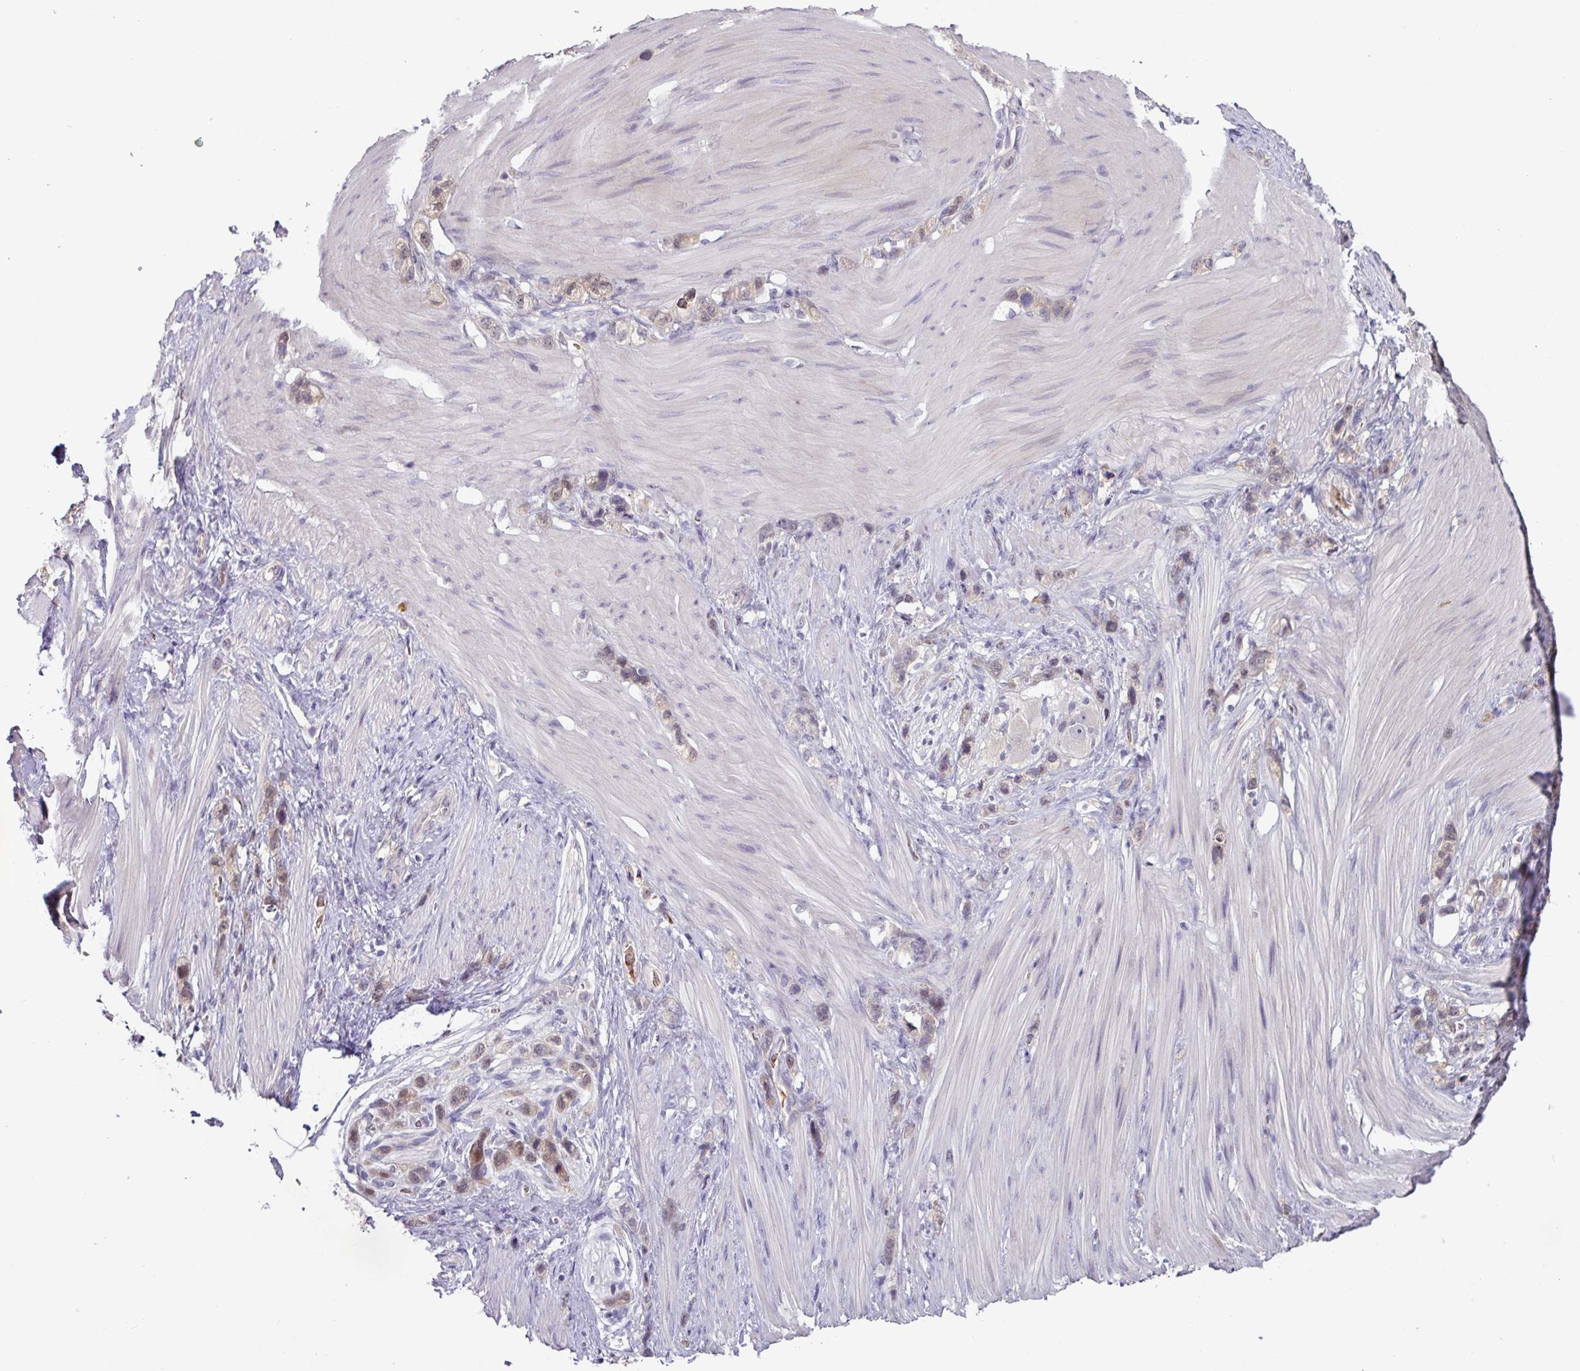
{"staining": {"intensity": "weak", "quantity": "25%-75%", "location": "cytoplasmic/membranous,nuclear"}, "tissue": "stomach cancer", "cell_type": "Tumor cells", "image_type": "cancer", "snomed": [{"axis": "morphology", "description": "Adenocarcinoma, NOS"}, {"axis": "topography", "description": "Stomach"}], "caption": "Human stomach cancer (adenocarcinoma) stained for a protein (brown) demonstrates weak cytoplasmic/membranous and nuclear positive expression in about 25%-75% of tumor cells.", "gene": "SLC5A10", "patient": {"sex": "female", "age": 65}}